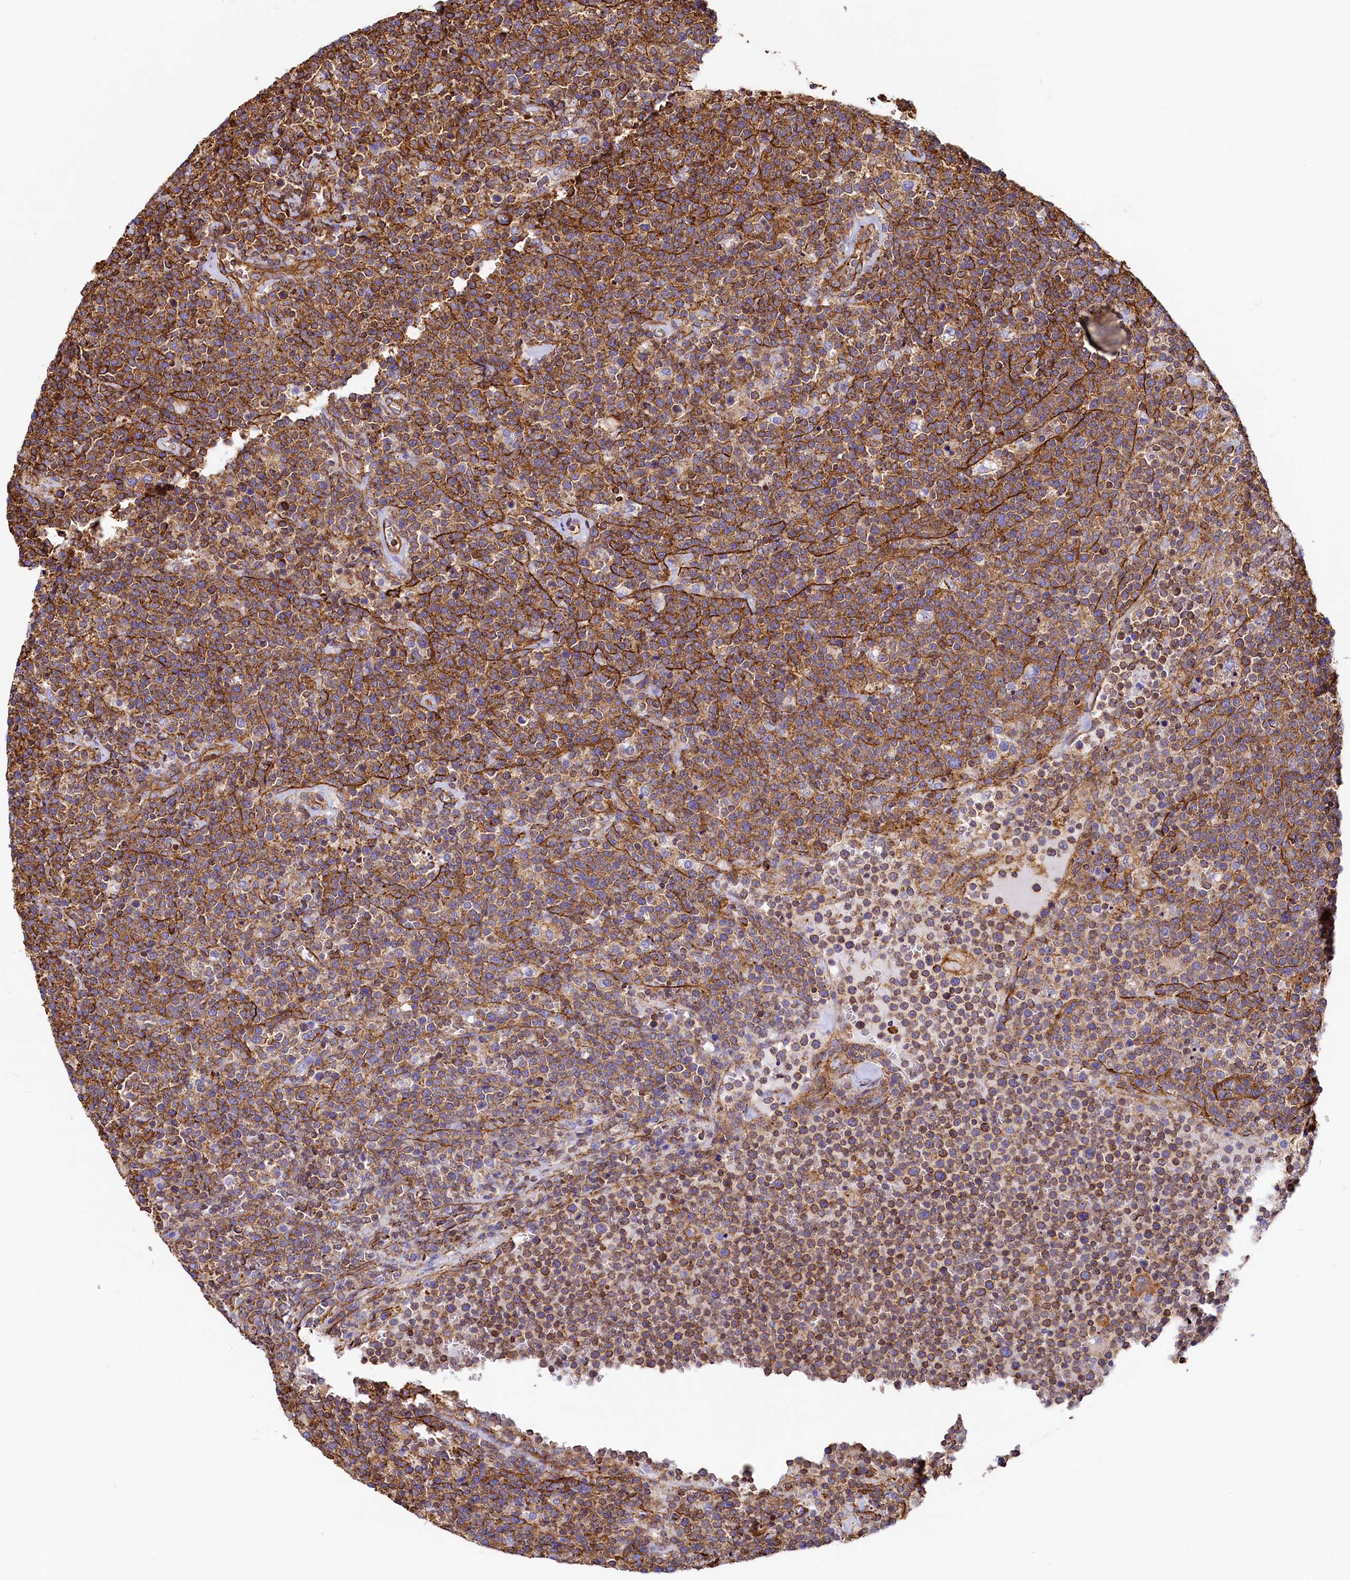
{"staining": {"intensity": "strong", "quantity": ">75%", "location": "cytoplasmic/membranous"}, "tissue": "lymphoma", "cell_type": "Tumor cells", "image_type": "cancer", "snomed": [{"axis": "morphology", "description": "Malignant lymphoma, non-Hodgkin's type, High grade"}, {"axis": "topography", "description": "Lymph node"}], "caption": "Protein expression by immunohistochemistry (IHC) reveals strong cytoplasmic/membranous expression in approximately >75% of tumor cells in lymphoma. The staining was performed using DAB (3,3'-diaminobenzidine), with brown indicating positive protein expression. Nuclei are stained blue with hematoxylin.", "gene": "THBS1", "patient": {"sex": "male", "age": 61}}